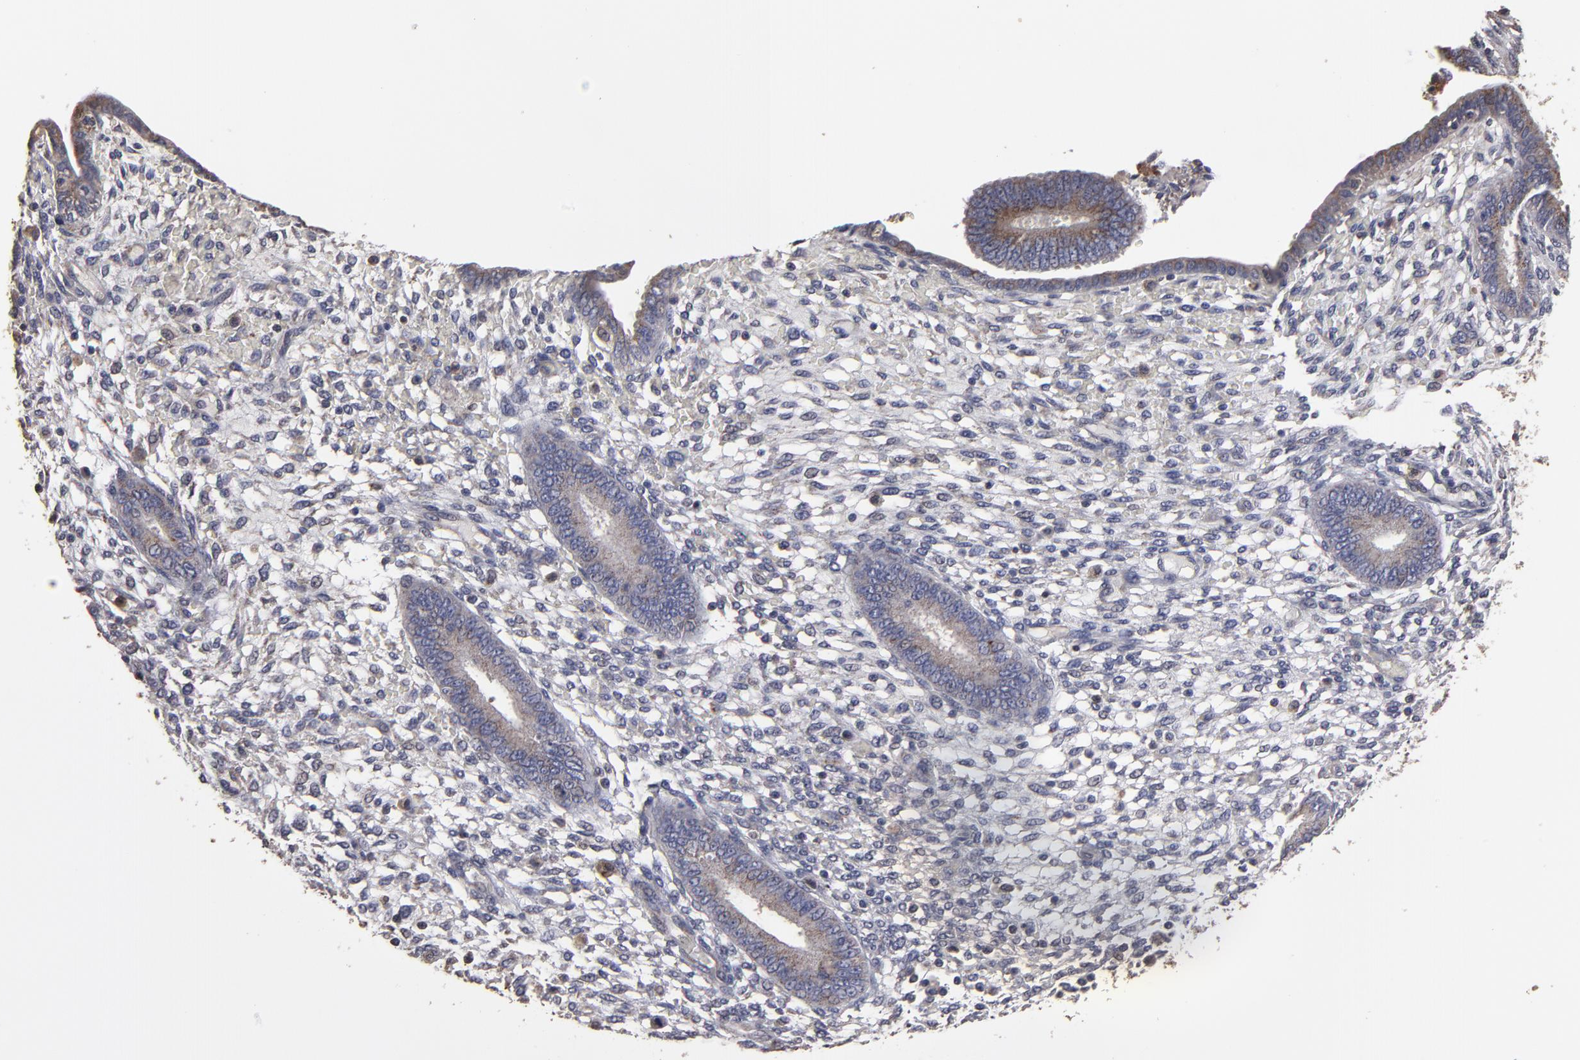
{"staining": {"intensity": "negative", "quantity": "none", "location": "none"}, "tissue": "endometrium", "cell_type": "Cells in endometrial stroma", "image_type": "normal", "snomed": [{"axis": "morphology", "description": "Normal tissue, NOS"}, {"axis": "topography", "description": "Endometrium"}], "caption": "Cells in endometrial stroma are negative for brown protein staining in unremarkable endometrium. (DAB immunohistochemistry with hematoxylin counter stain).", "gene": "RO60", "patient": {"sex": "female", "age": 42}}